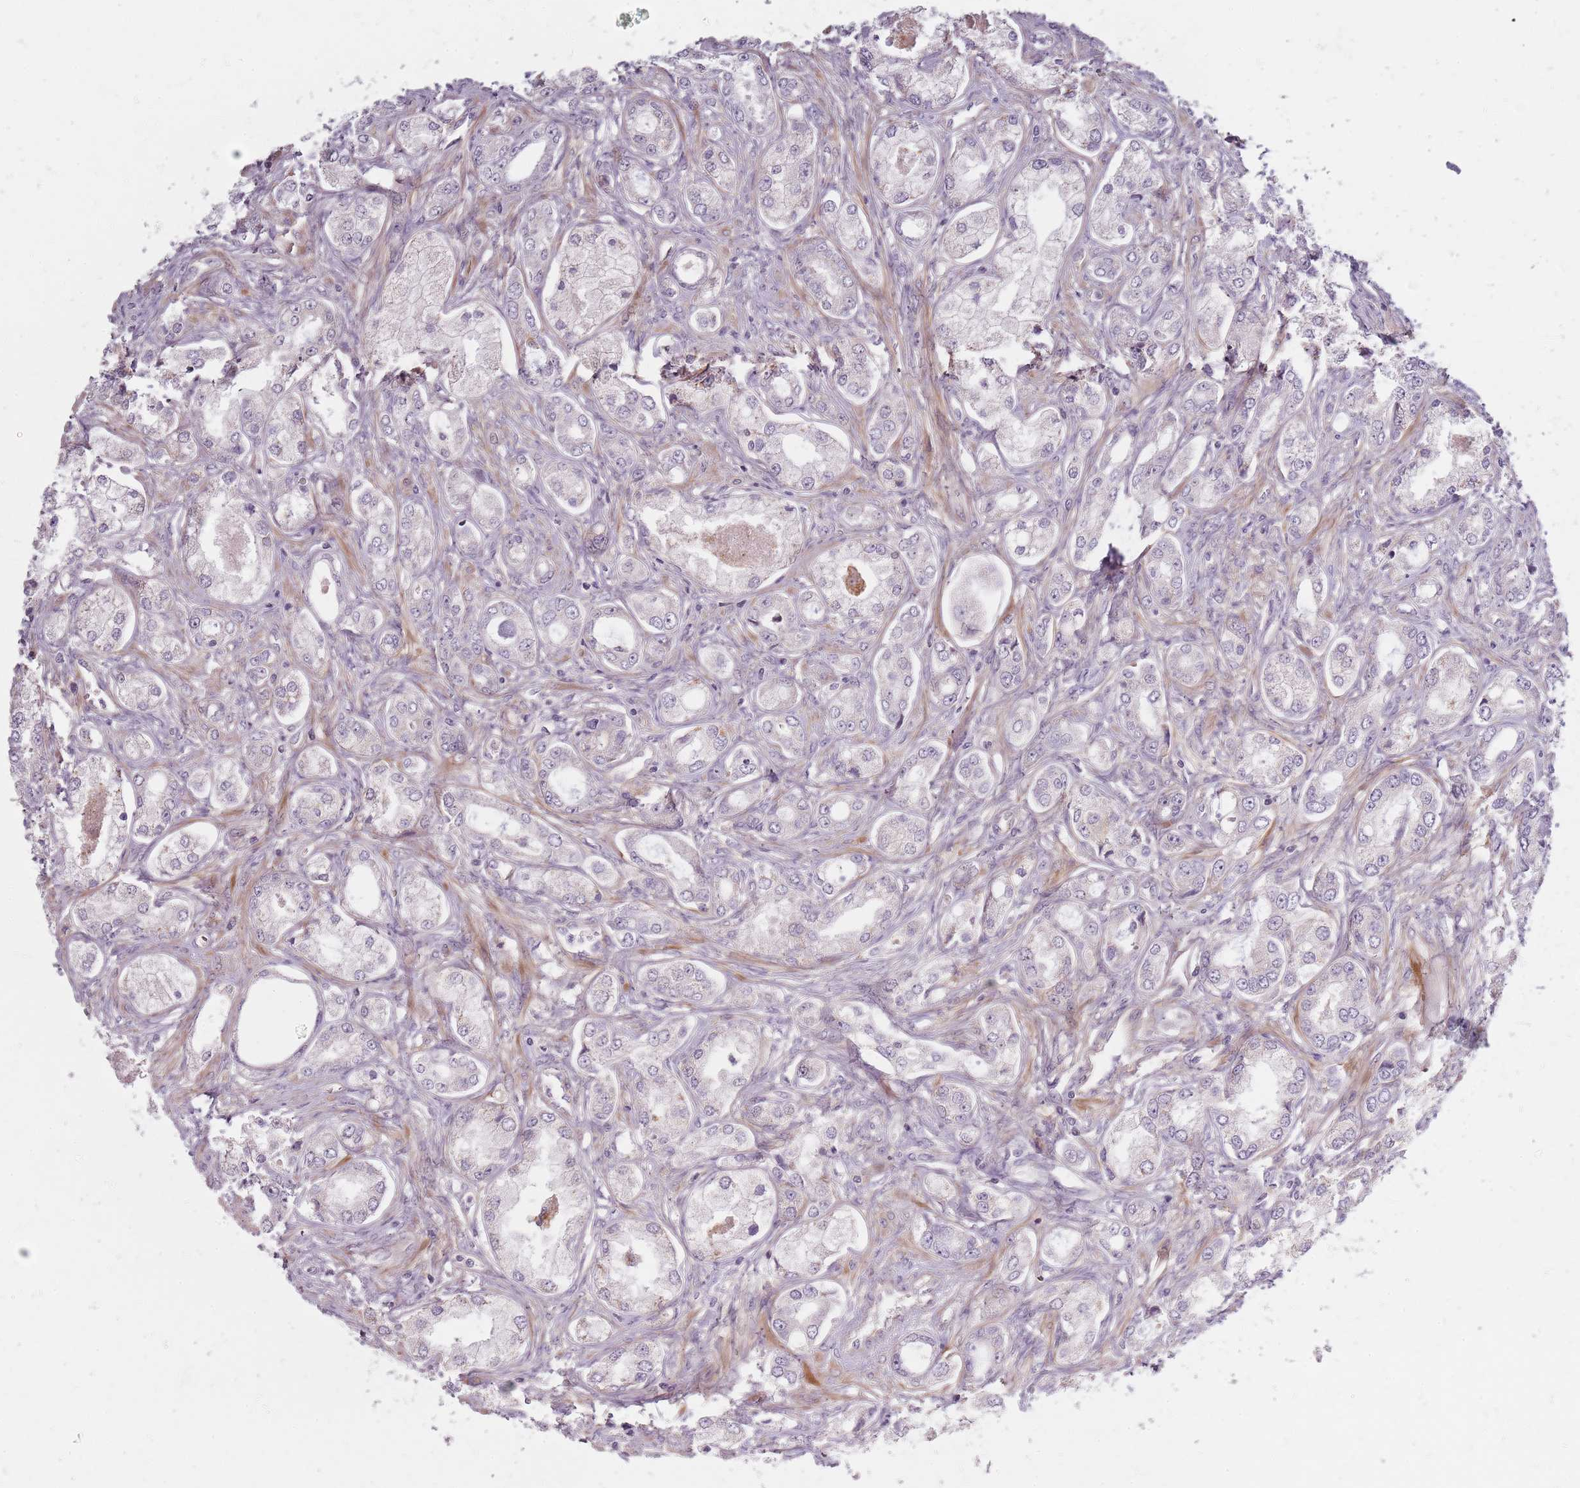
{"staining": {"intensity": "negative", "quantity": "none", "location": "none"}, "tissue": "prostate cancer", "cell_type": "Tumor cells", "image_type": "cancer", "snomed": [{"axis": "morphology", "description": "Adenocarcinoma, Low grade"}, {"axis": "topography", "description": "Prostate"}], "caption": "Immunohistochemistry (IHC) image of neoplastic tissue: human prostate adenocarcinoma (low-grade) stained with DAB displays no significant protein expression in tumor cells.", "gene": "SYNGR3", "patient": {"sex": "male", "age": 68}}